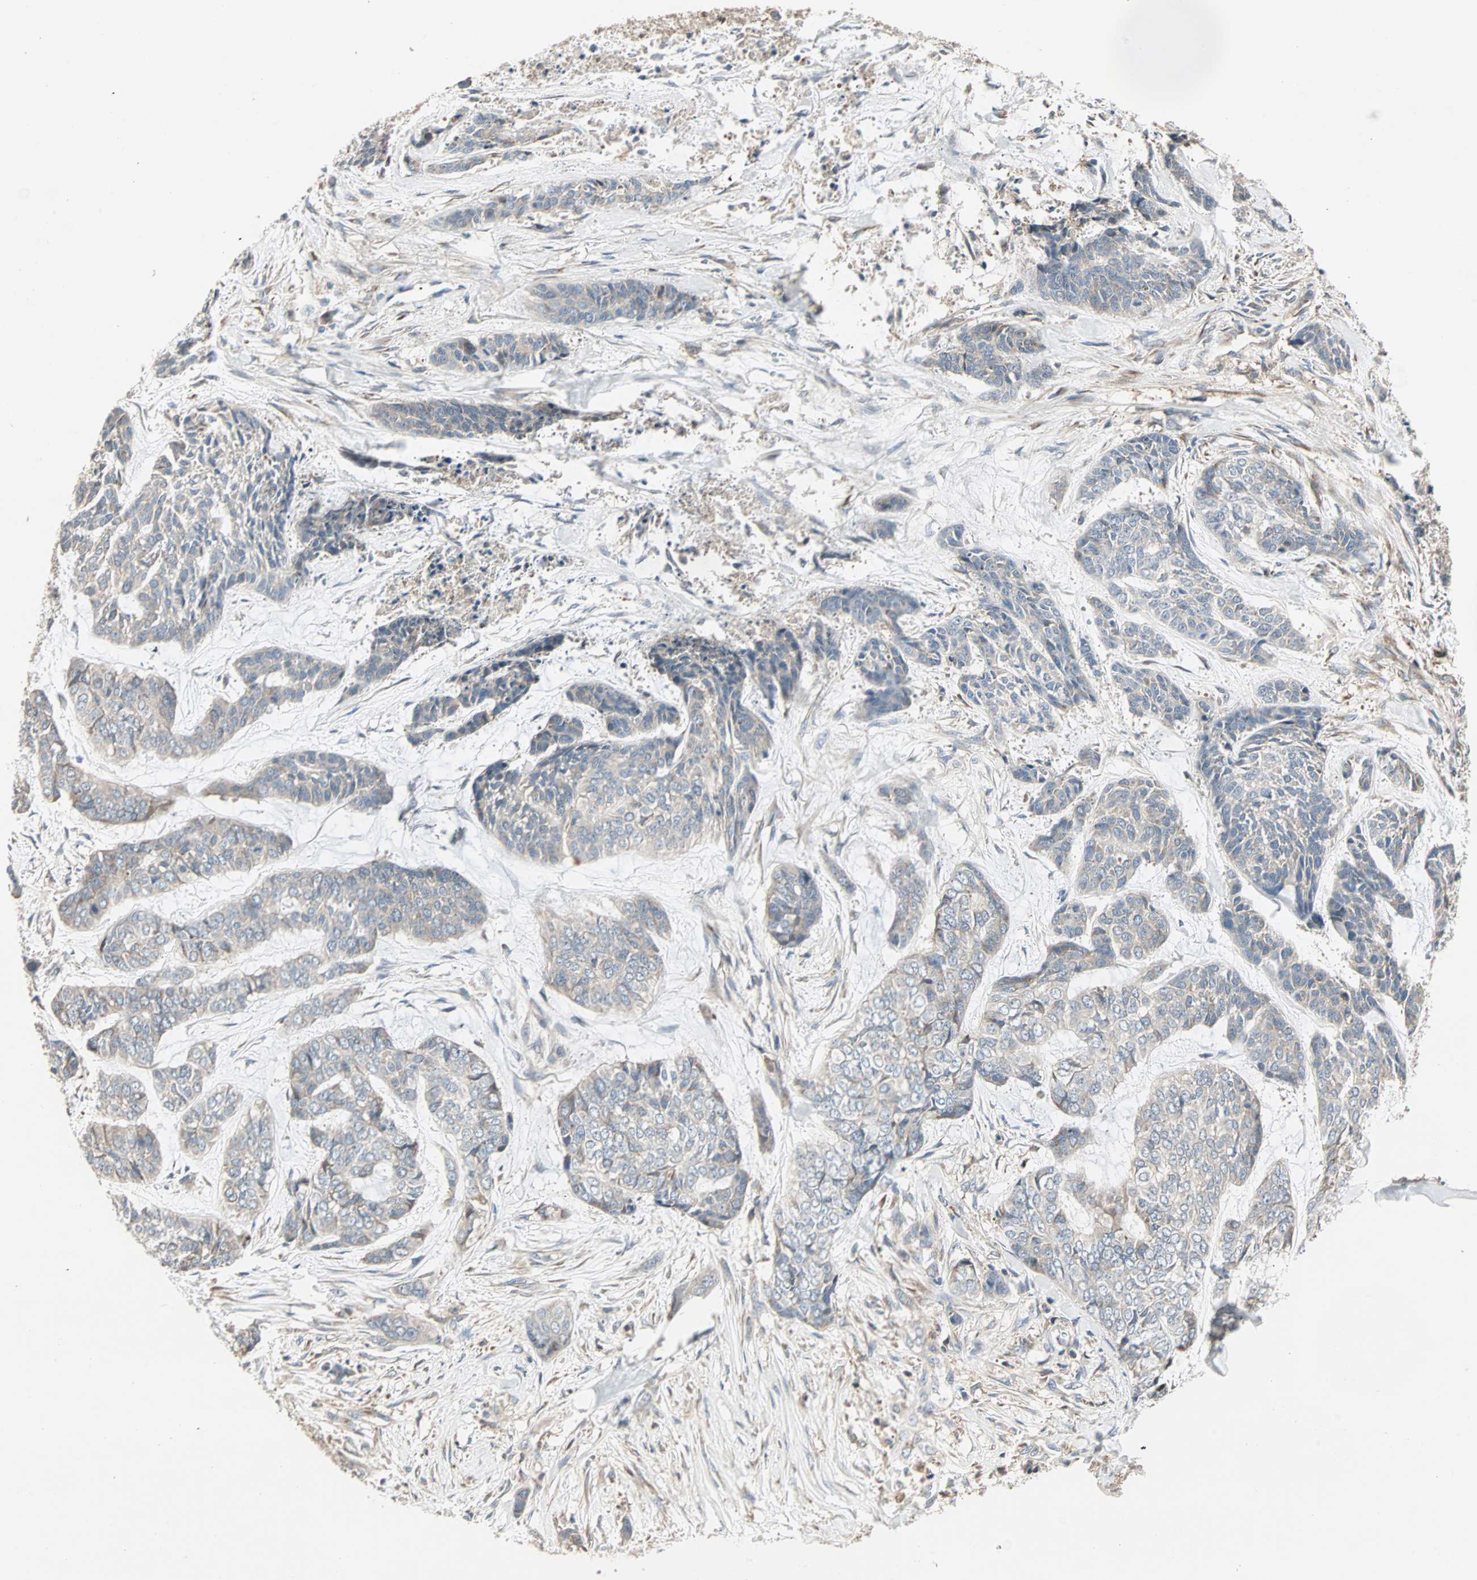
{"staining": {"intensity": "weak", "quantity": ">75%", "location": "cytoplasmic/membranous"}, "tissue": "skin cancer", "cell_type": "Tumor cells", "image_type": "cancer", "snomed": [{"axis": "morphology", "description": "Basal cell carcinoma"}, {"axis": "topography", "description": "Skin"}], "caption": "A high-resolution photomicrograph shows IHC staining of skin cancer, which reveals weak cytoplasmic/membranous positivity in about >75% of tumor cells.", "gene": "GNAI2", "patient": {"sex": "female", "age": 64}}